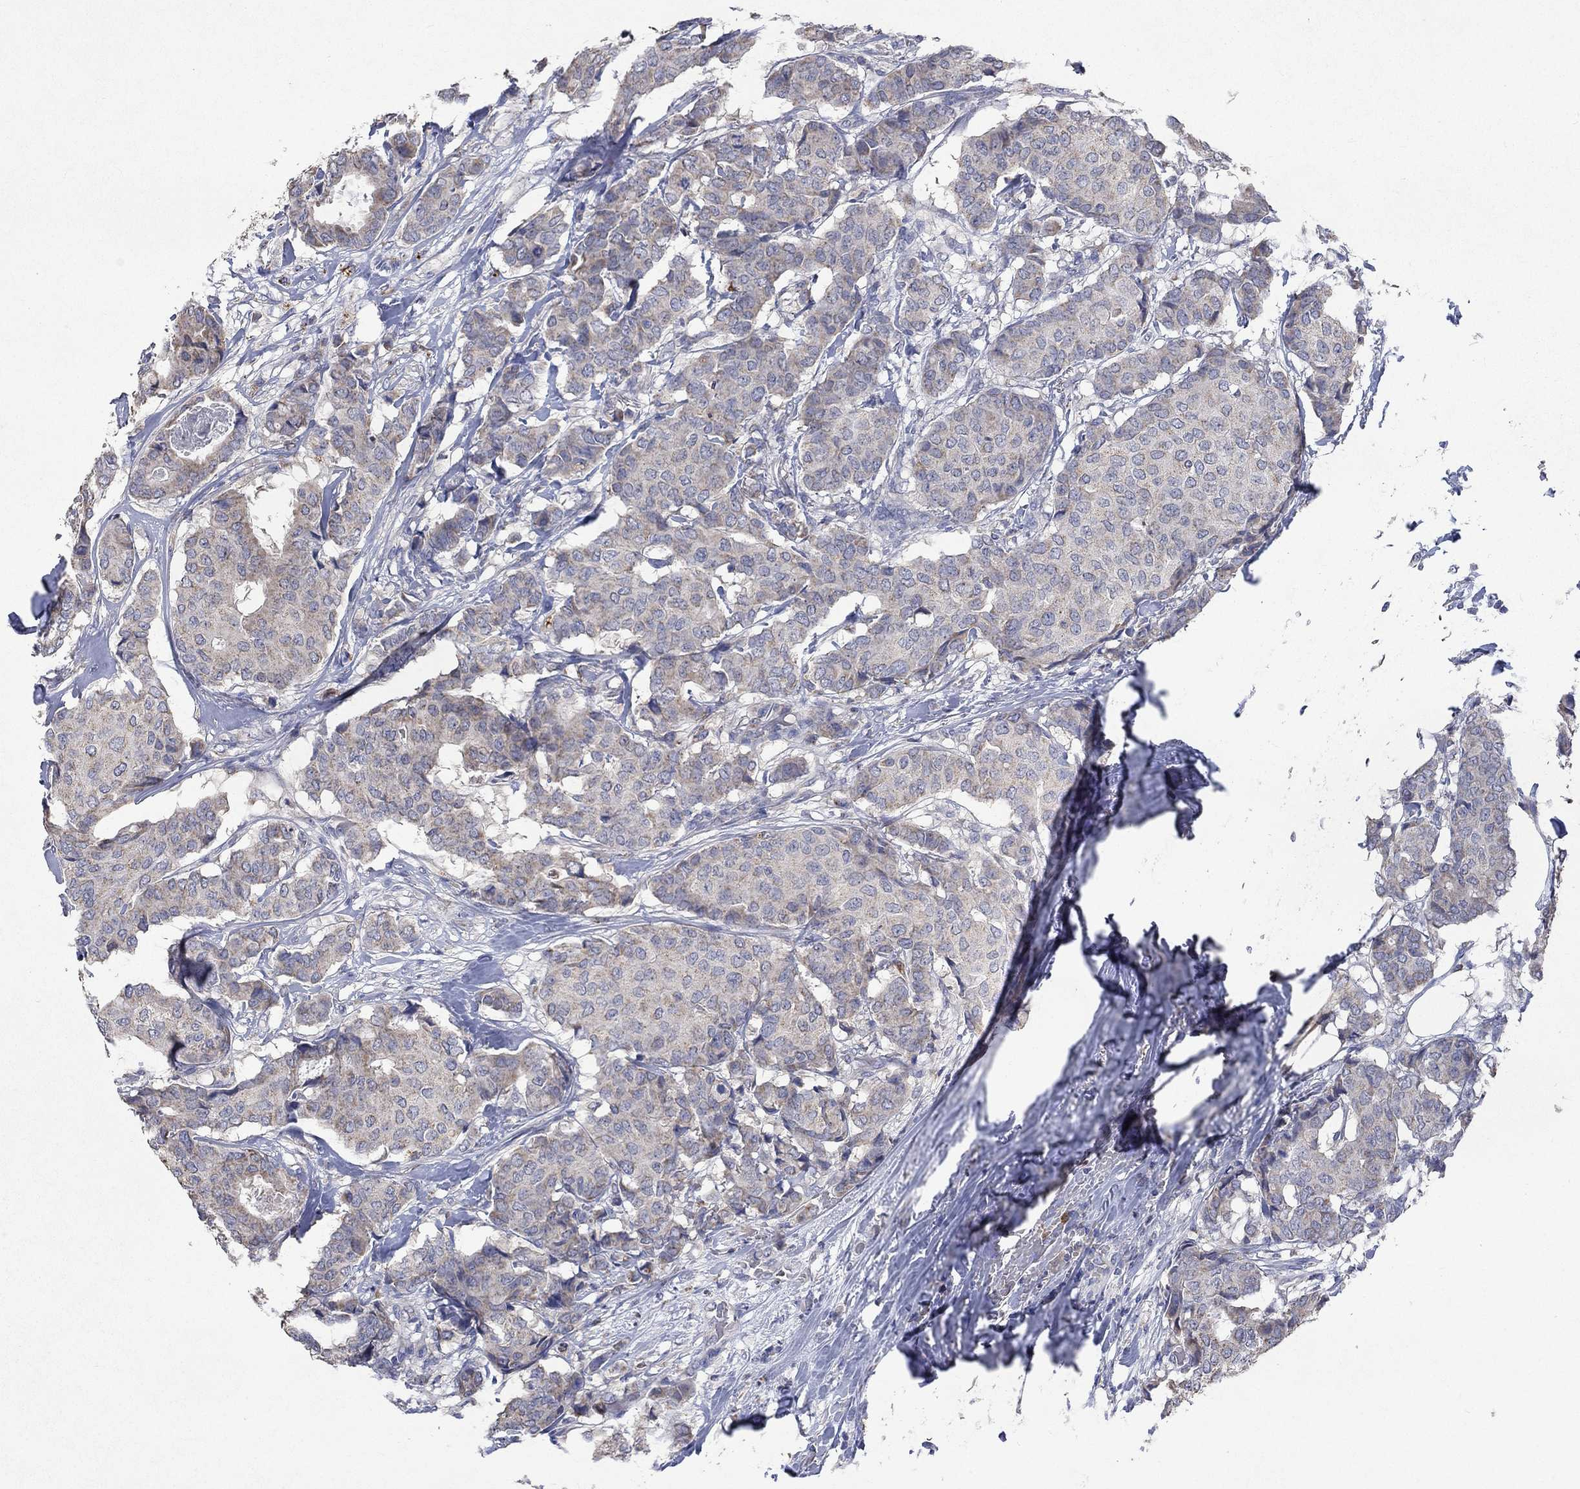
{"staining": {"intensity": "negative", "quantity": "none", "location": "none"}, "tissue": "breast cancer", "cell_type": "Tumor cells", "image_type": "cancer", "snomed": [{"axis": "morphology", "description": "Duct carcinoma"}, {"axis": "topography", "description": "Breast"}], "caption": "Tumor cells are negative for brown protein staining in breast intraductal carcinoma. Brightfield microscopy of IHC stained with DAB (brown) and hematoxylin (blue), captured at high magnification.", "gene": "UGT8", "patient": {"sex": "female", "age": 75}}